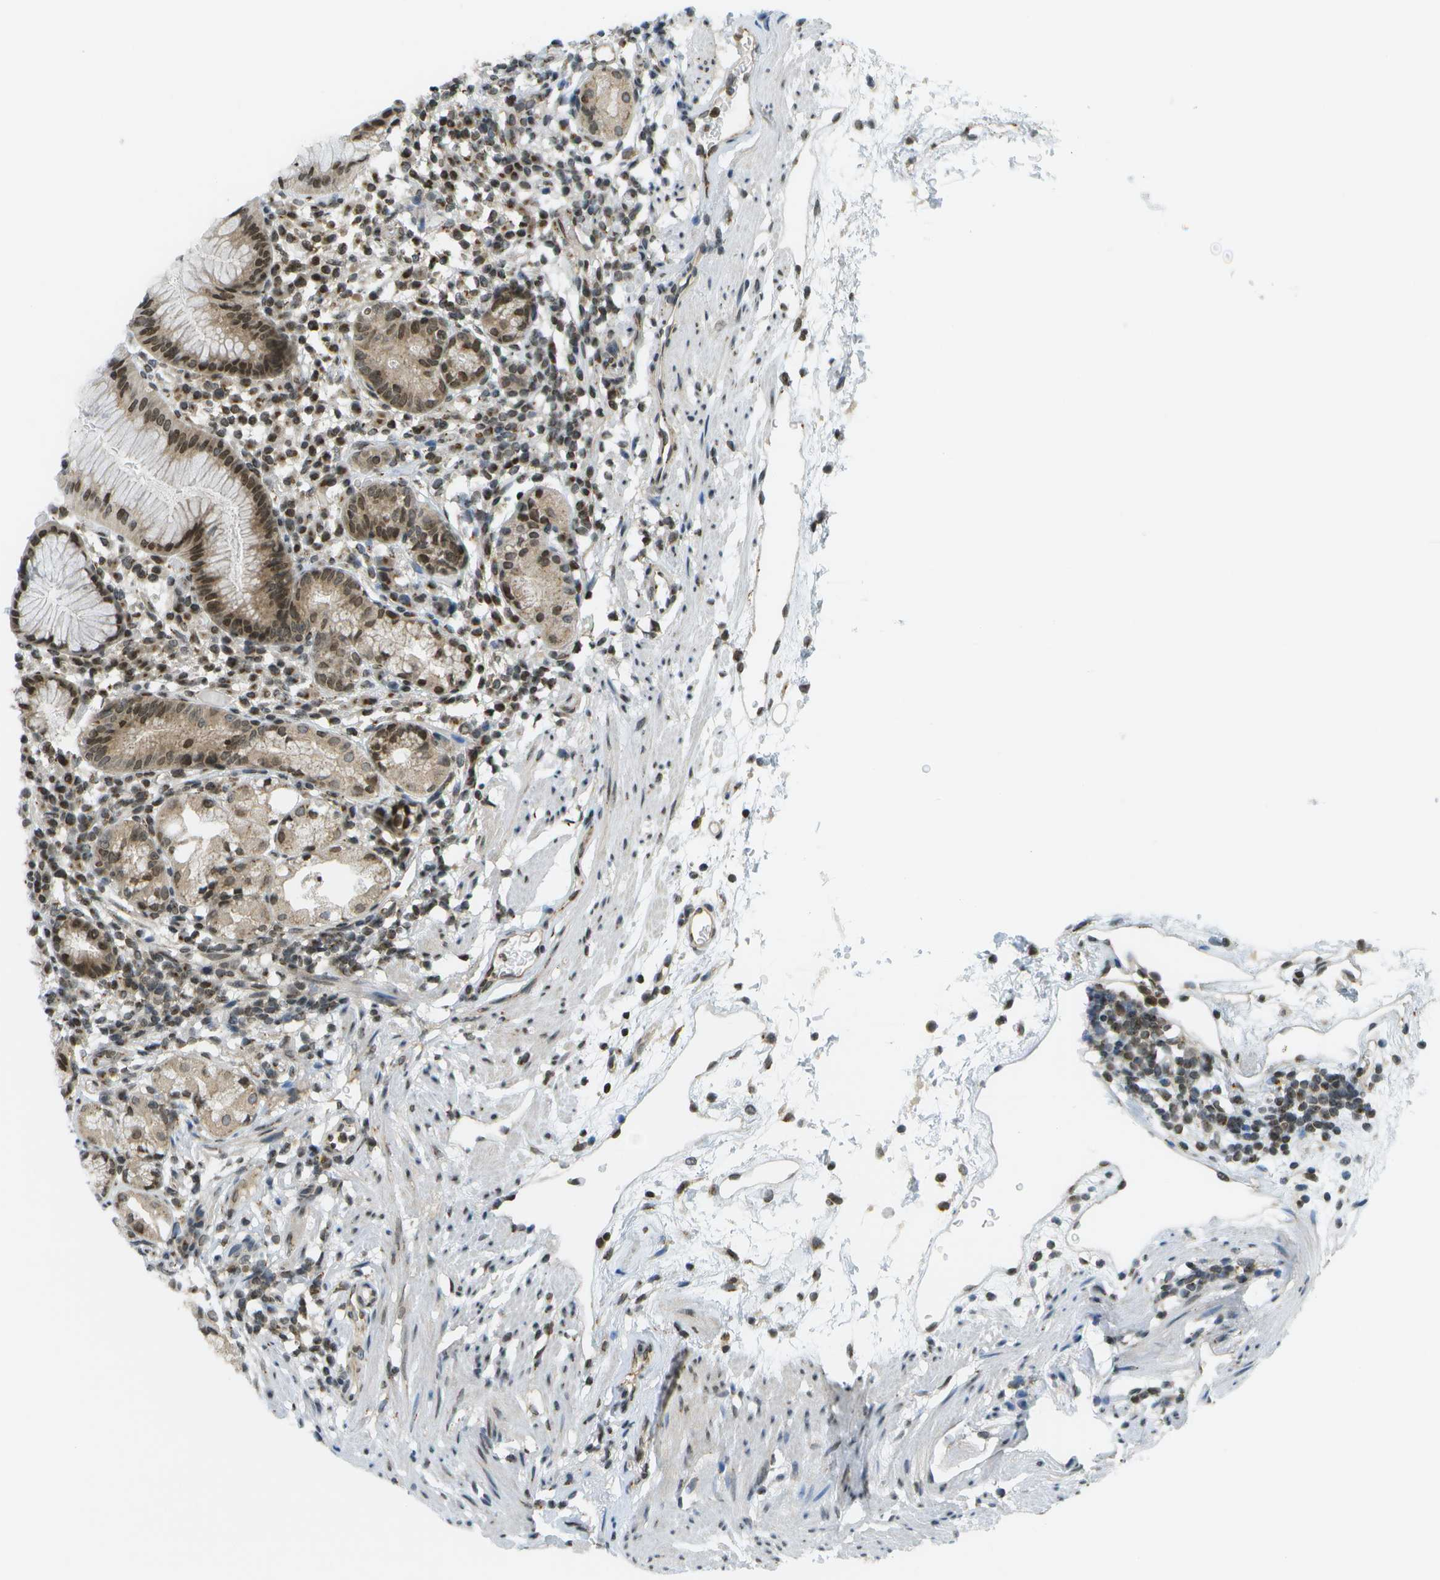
{"staining": {"intensity": "moderate", "quantity": "25%-75%", "location": "cytoplasmic/membranous,nuclear"}, "tissue": "stomach", "cell_type": "Glandular cells", "image_type": "normal", "snomed": [{"axis": "morphology", "description": "Normal tissue, NOS"}, {"axis": "topography", "description": "Stomach"}, {"axis": "topography", "description": "Stomach, lower"}], "caption": "Protein expression by IHC exhibits moderate cytoplasmic/membranous,nuclear positivity in about 25%-75% of glandular cells in unremarkable stomach. The staining was performed using DAB, with brown indicating positive protein expression. Nuclei are stained blue with hematoxylin.", "gene": "EVC", "patient": {"sex": "female", "age": 75}}